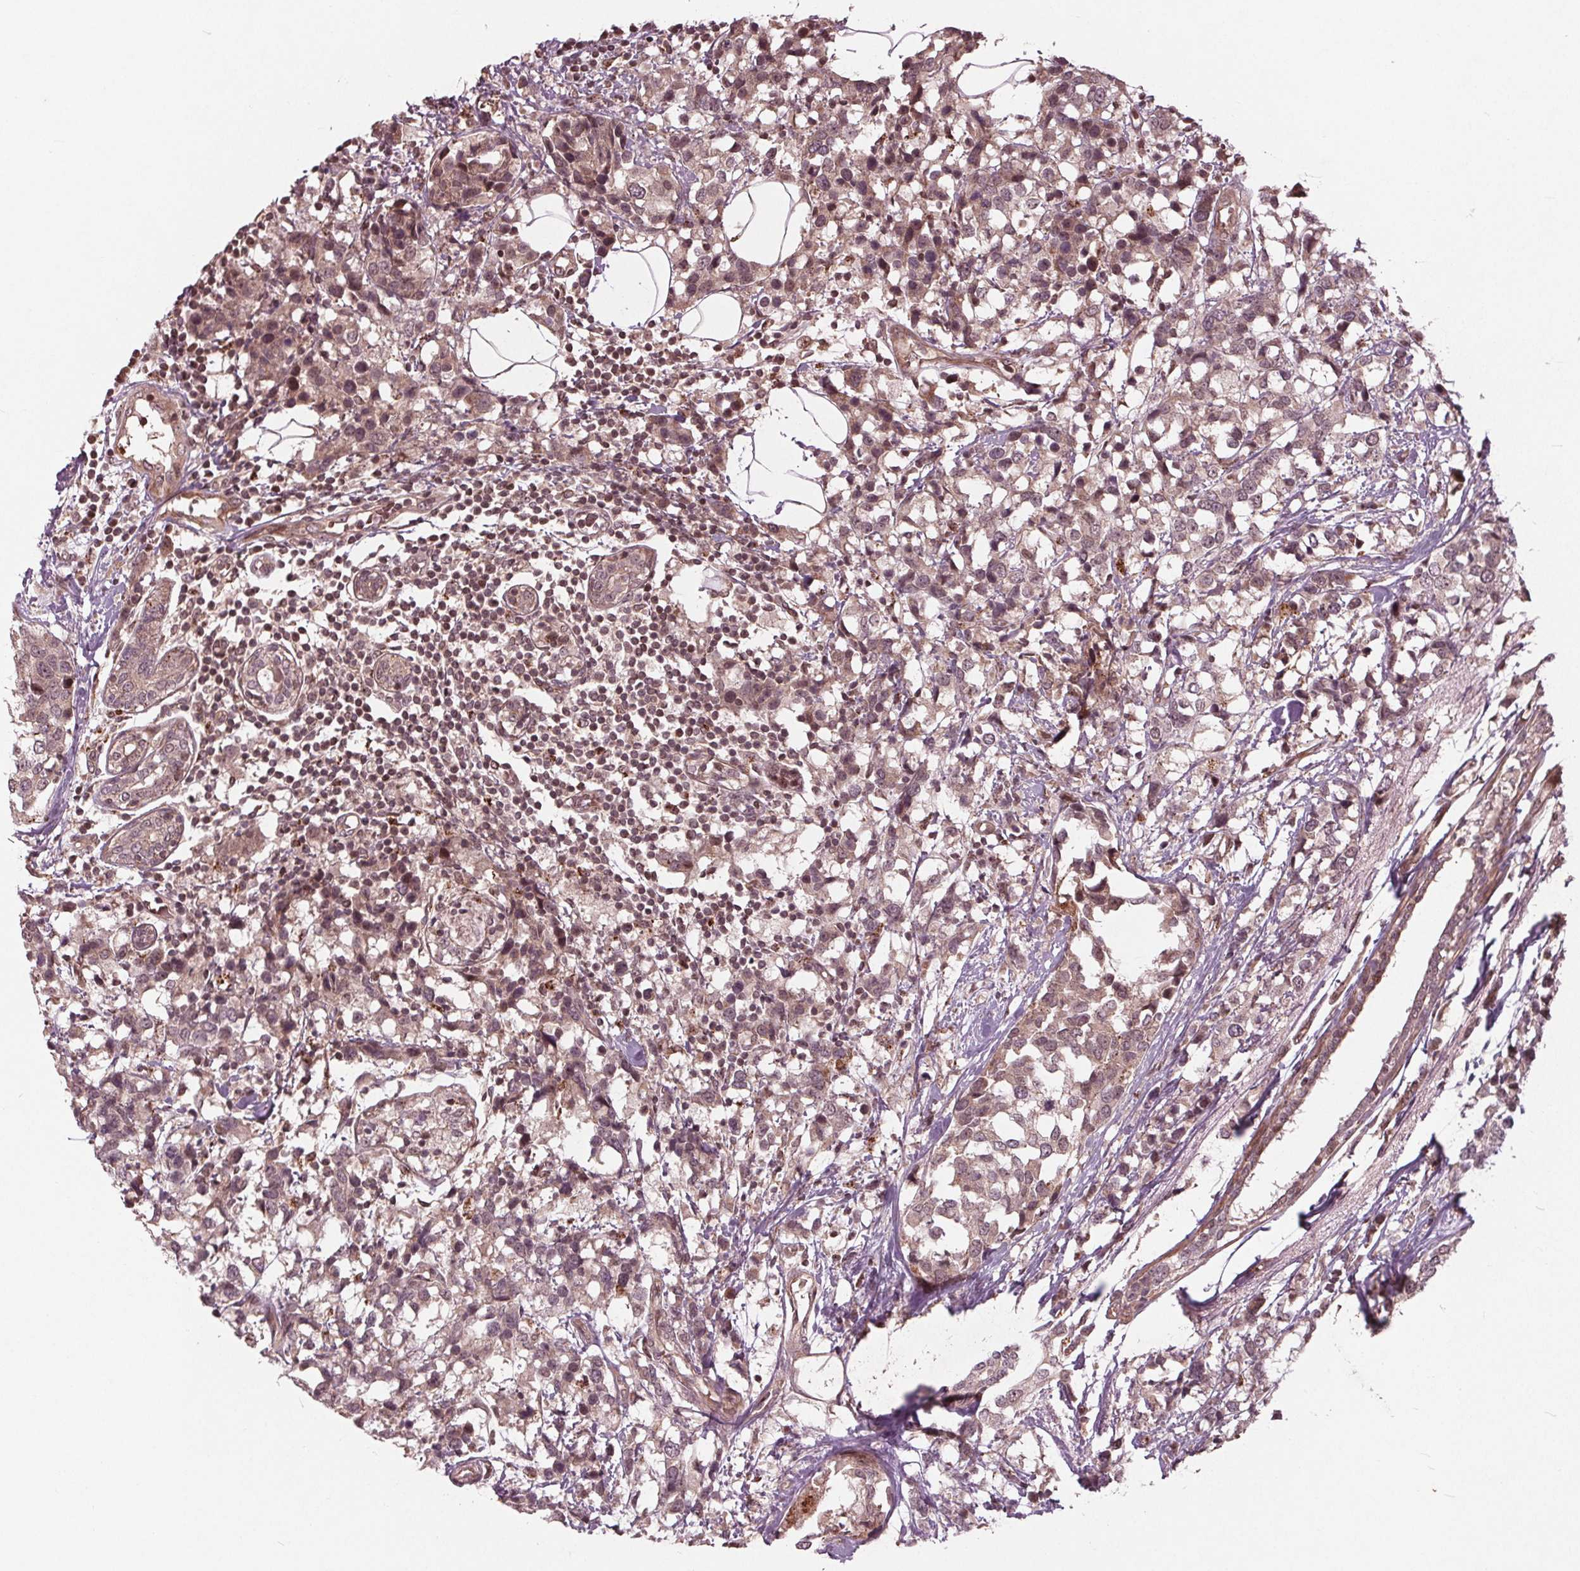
{"staining": {"intensity": "weak", "quantity": "25%-75%", "location": "cytoplasmic/membranous,nuclear"}, "tissue": "breast cancer", "cell_type": "Tumor cells", "image_type": "cancer", "snomed": [{"axis": "morphology", "description": "Lobular carcinoma"}, {"axis": "topography", "description": "Breast"}], "caption": "A micrograph showing weak cytoplasmic/membranous and nuclear staining in about 25%-75% of tumor cells in breast cancer, as visualized by brown immunohistochemical staining.", "gene": "CDKL4", "patient": {"sex": "female", "age": 59}}